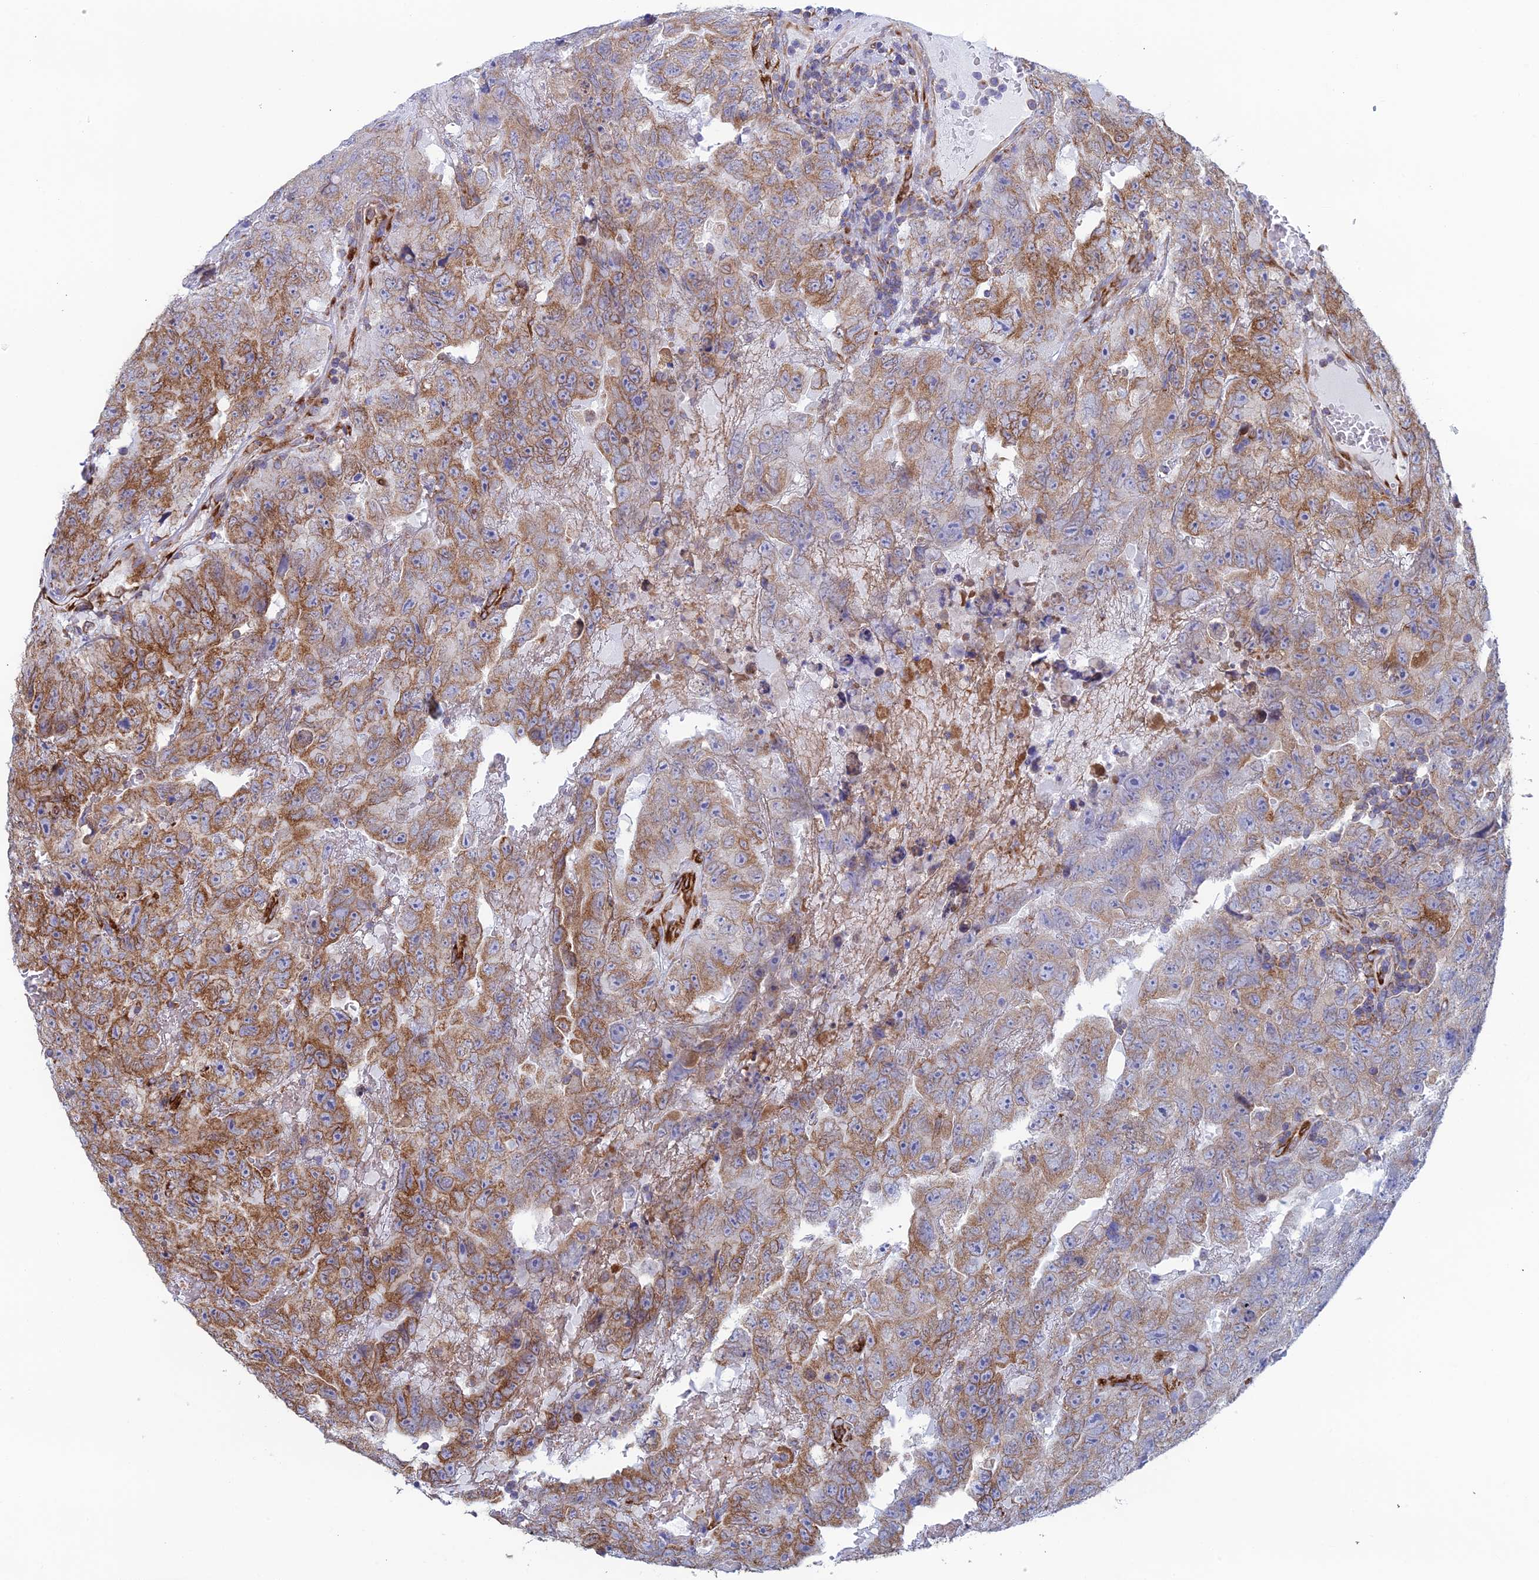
{"staining": {"intensity": "moderate", "quantity": "25%-75%", "location": "cytoplasmic/membranous"}, "tissue": "testis cancer", "cell_type": "Tumor cells", "image_type": "cancer", "snomed": [{"axis": "morphology", "description": "Carcinoma, Embryonal, NOS"}, {"axis": "topography", "description": "Testis"}], "caption": "The micrograph displays a brown stain indicating the presence of a protein in the cytoplasmic/membranous of tumor cells in testis cancer. The staining is performed using DAB (3,3'-diaminobenzidine) brown chromogen to label protein expression. The nuclei are counter-stained blue using hematoxylin.", "gene": "CCDC69", "patient": {"sex": "male", "age": 45}}